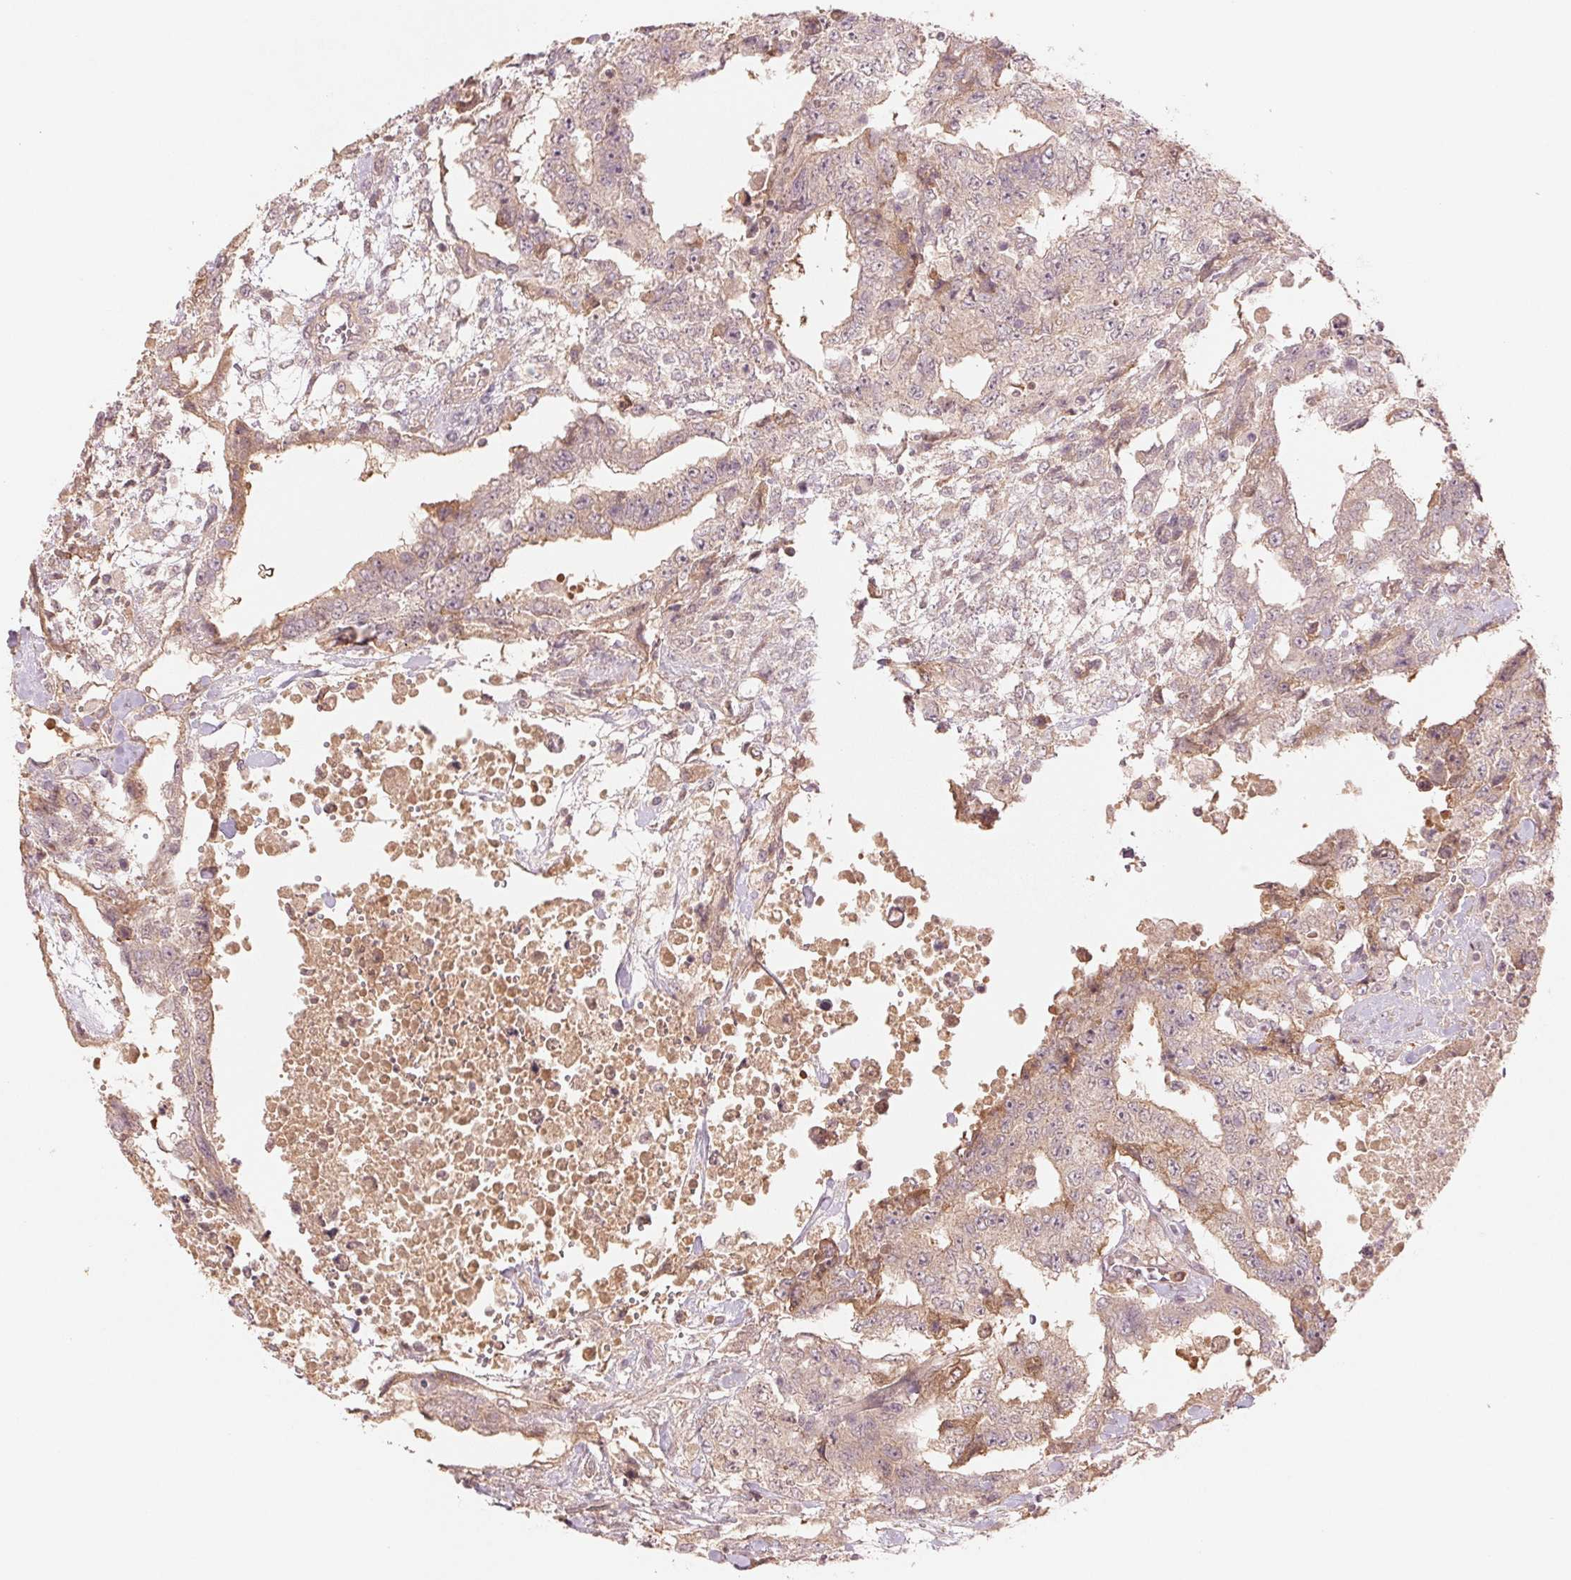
{"staining": {"intensity": "weak", "quantity": "<25%", "location": "cytoplasmic/membranous"}, "tissue": "testis cancer", "cell_type": "Tumor cells", "image_type": "cancer", "snomed": [{"axis": "morphology", "description": "Carcinoma, Embryonal, NOS"}, {"axis": "topography", "description": "Testis"}], "caption": "This is a micrograph of immunohistochemistry (IHC) staining of testis cancer (embryonal carcinoma), which shows no staining in tumor cells.", "gene": "PPIA", "patient": {"sex": "male", "age": 24}}